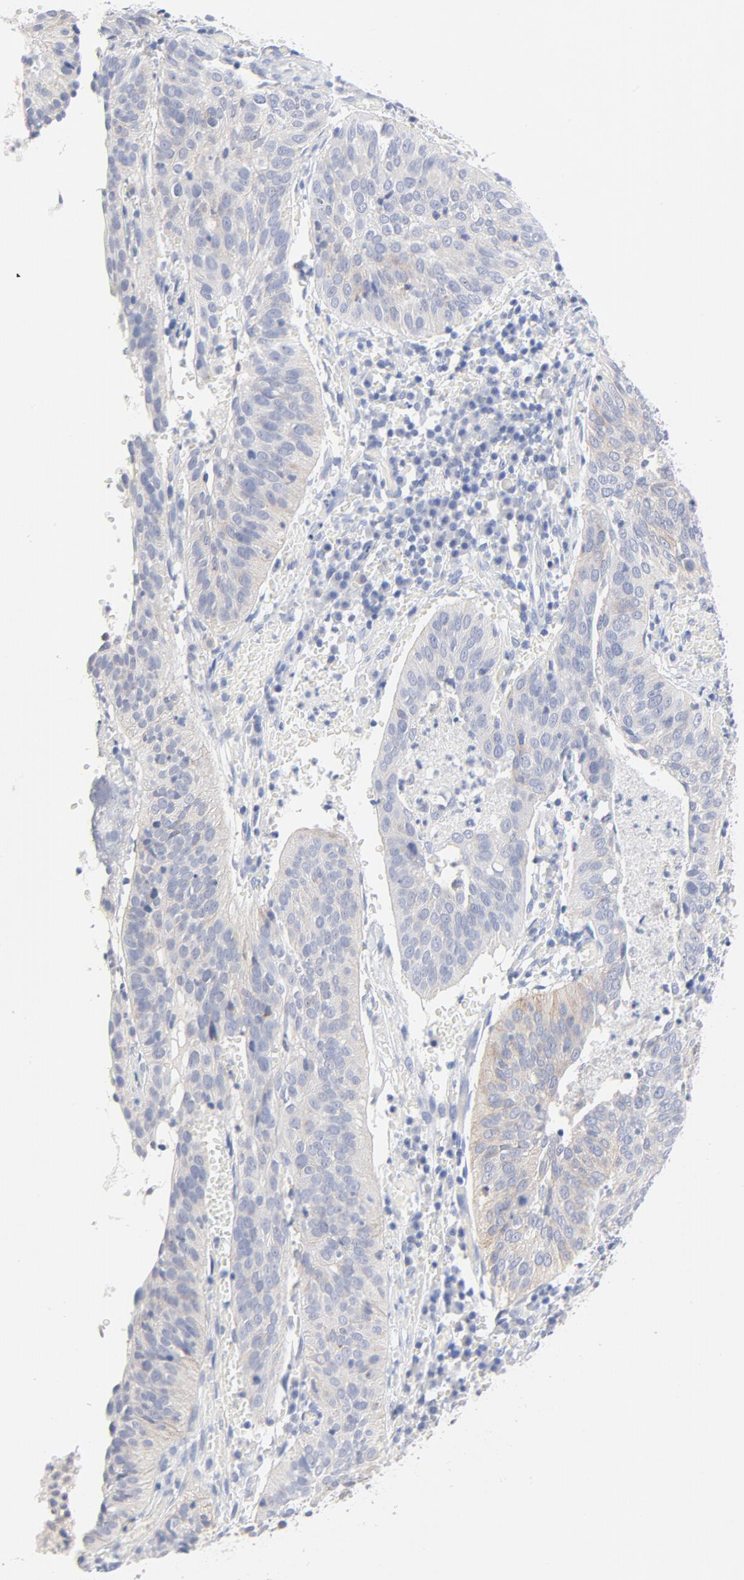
{"staining": {"intensity": "weak", "quantity": "25%-75%", "location": "cytoplasmic/membranous"}, "tissue": "cervical cancer", "cell_type": "Tumor cells", "image_type": "cancer", "snomed": [{"axis": "morphology", "description": "Squamous cell carcinoma, NOS"}, {"axis": "topography", "description": "Cervix"}], "caption": "Immunohistochemical staining of cervical cancer (squamous cell carcinoma) demonstrates low levels of weak cytoplasmic/membranous expression in about 25%-75% of tumor cells. (DAB (3,3'-diaminobenzidine) IHC, brown staining for protein, blue staining for nuclei).", "gene": "FGFR3", "patient": {"sex": "female", "age": 39}}